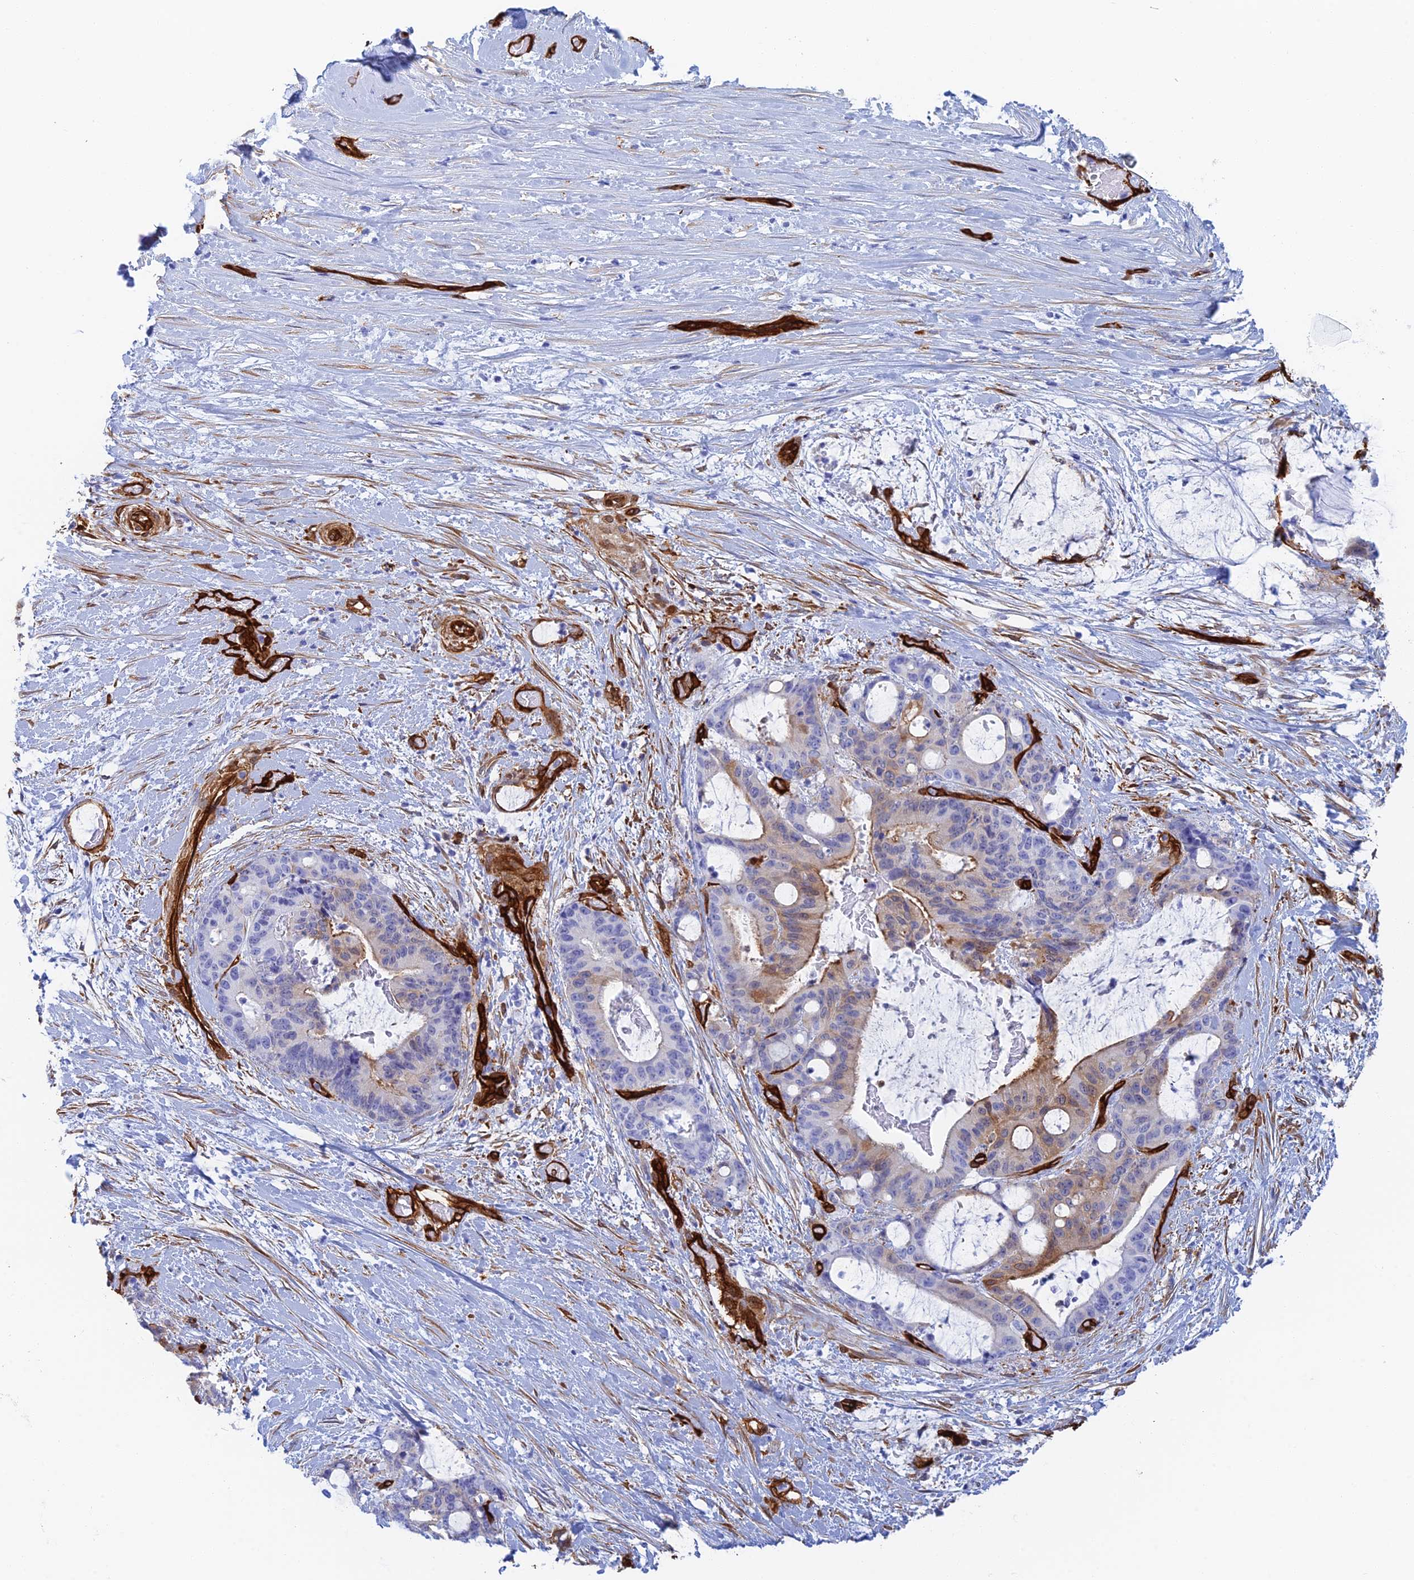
{"staining": {"intensity": "moderate", "quantity": "<25%", "location": "cytoplasmic/membranous"}, "tissue": "liver cancer", "cell_type": "Tumor cells", "image_type": "cancer", "snomed": [{"axis": "morphology", "description": "Normal tissue, NOS"}, {"axis": "morphology", "description": "Cholangiocarcinoma"}, {"axis": "topography", "description": "Liver"}, {"axis": "topography", "description": "Peripheral nerve tissue"}], "caption": "About <25% of tumor cells in cholangiocarcinoma (liver) show moderate cytoplasmic/membranous protein positivity as visualized by brown immunohistochemical staining.", "gene": "CRIP2", "patient": {"sex": "female", "age": 73}}